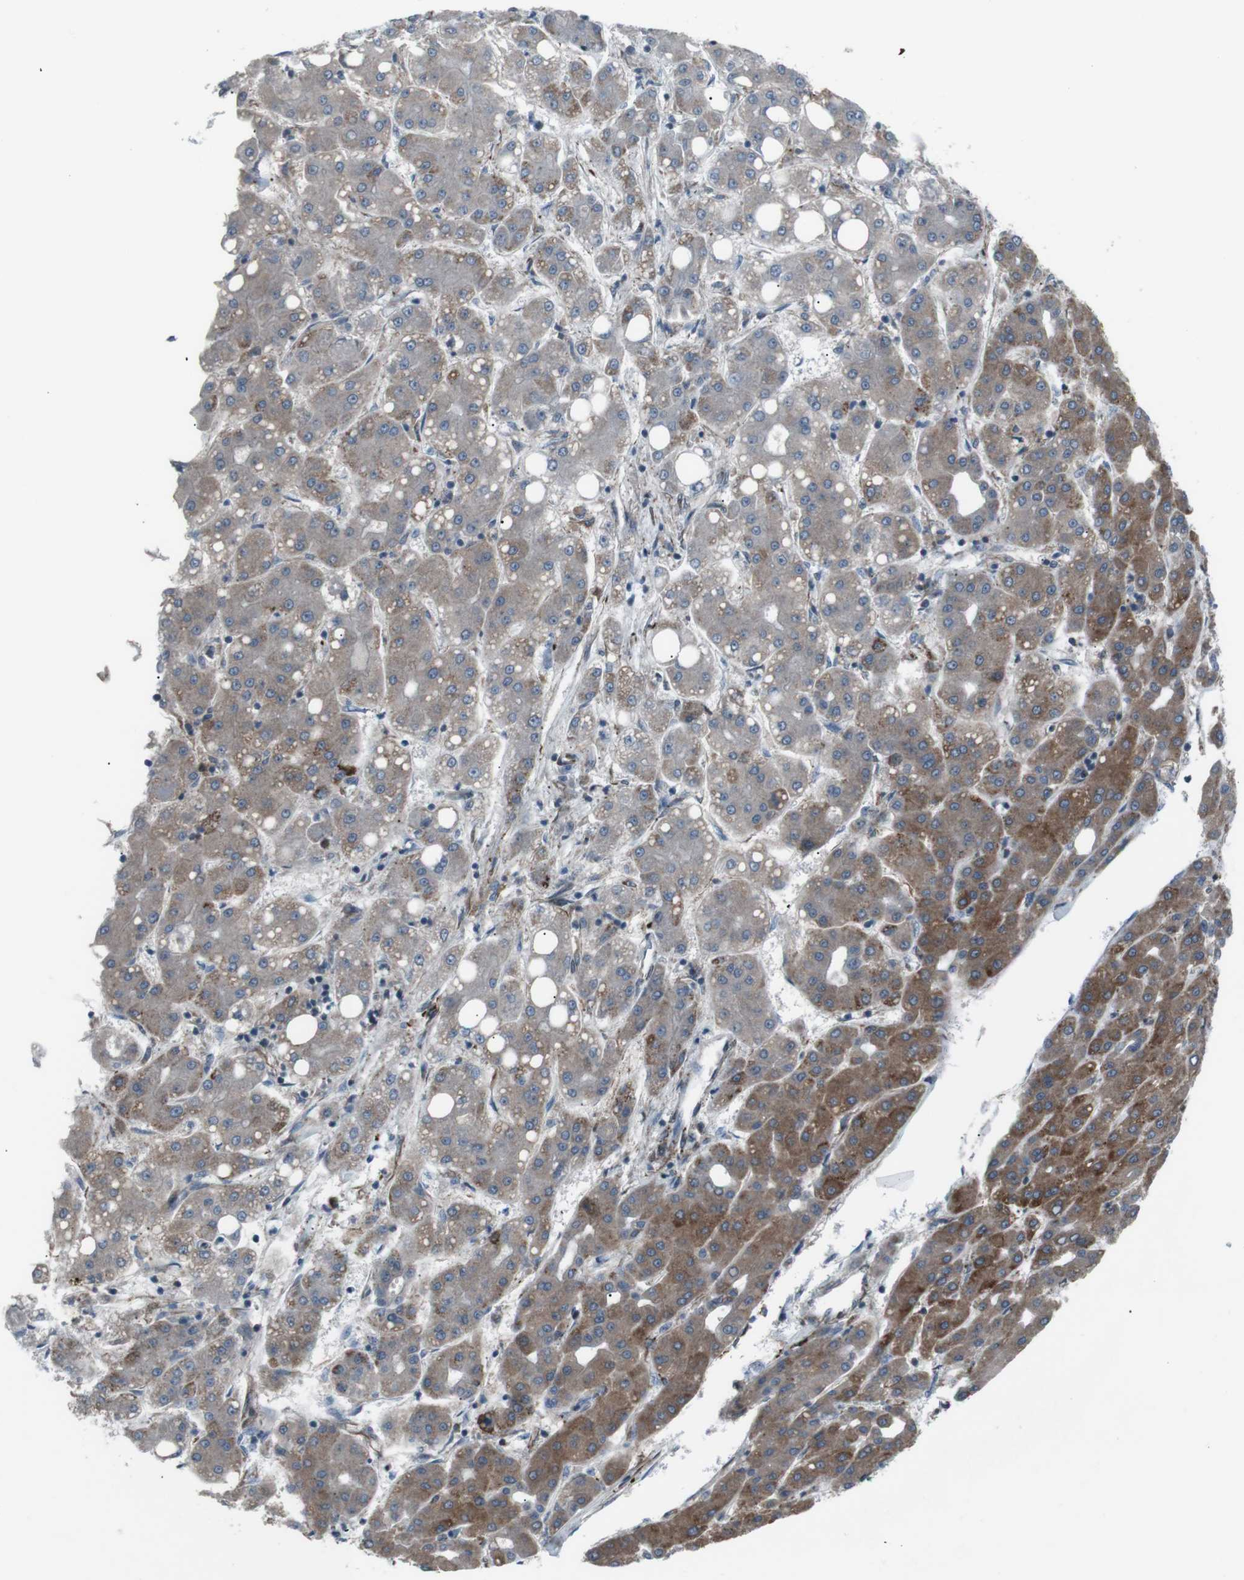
{"staining": {"intensity": "moderate", "quantity": "25%-75%", "location": "cytoplasmic/membranous"}, "tissue": "liver cancer", "cell_type": "Tumor cells", "image_type": "cancer", "snomed": [{"axis": "morphology", "description": "Carcinoma, Hepatocellular, NOS"}, {"axis": "topography", "description": "Liver"}], "caption": "The photomicrograph reveals immunohistochemical staining of liver cancer. There is moderate cytoplasmic/membranous expression is present in about 25%-75% of tumor cells.", "gene": "LNPK", "patient": {"sex": "male", "age": 65}}